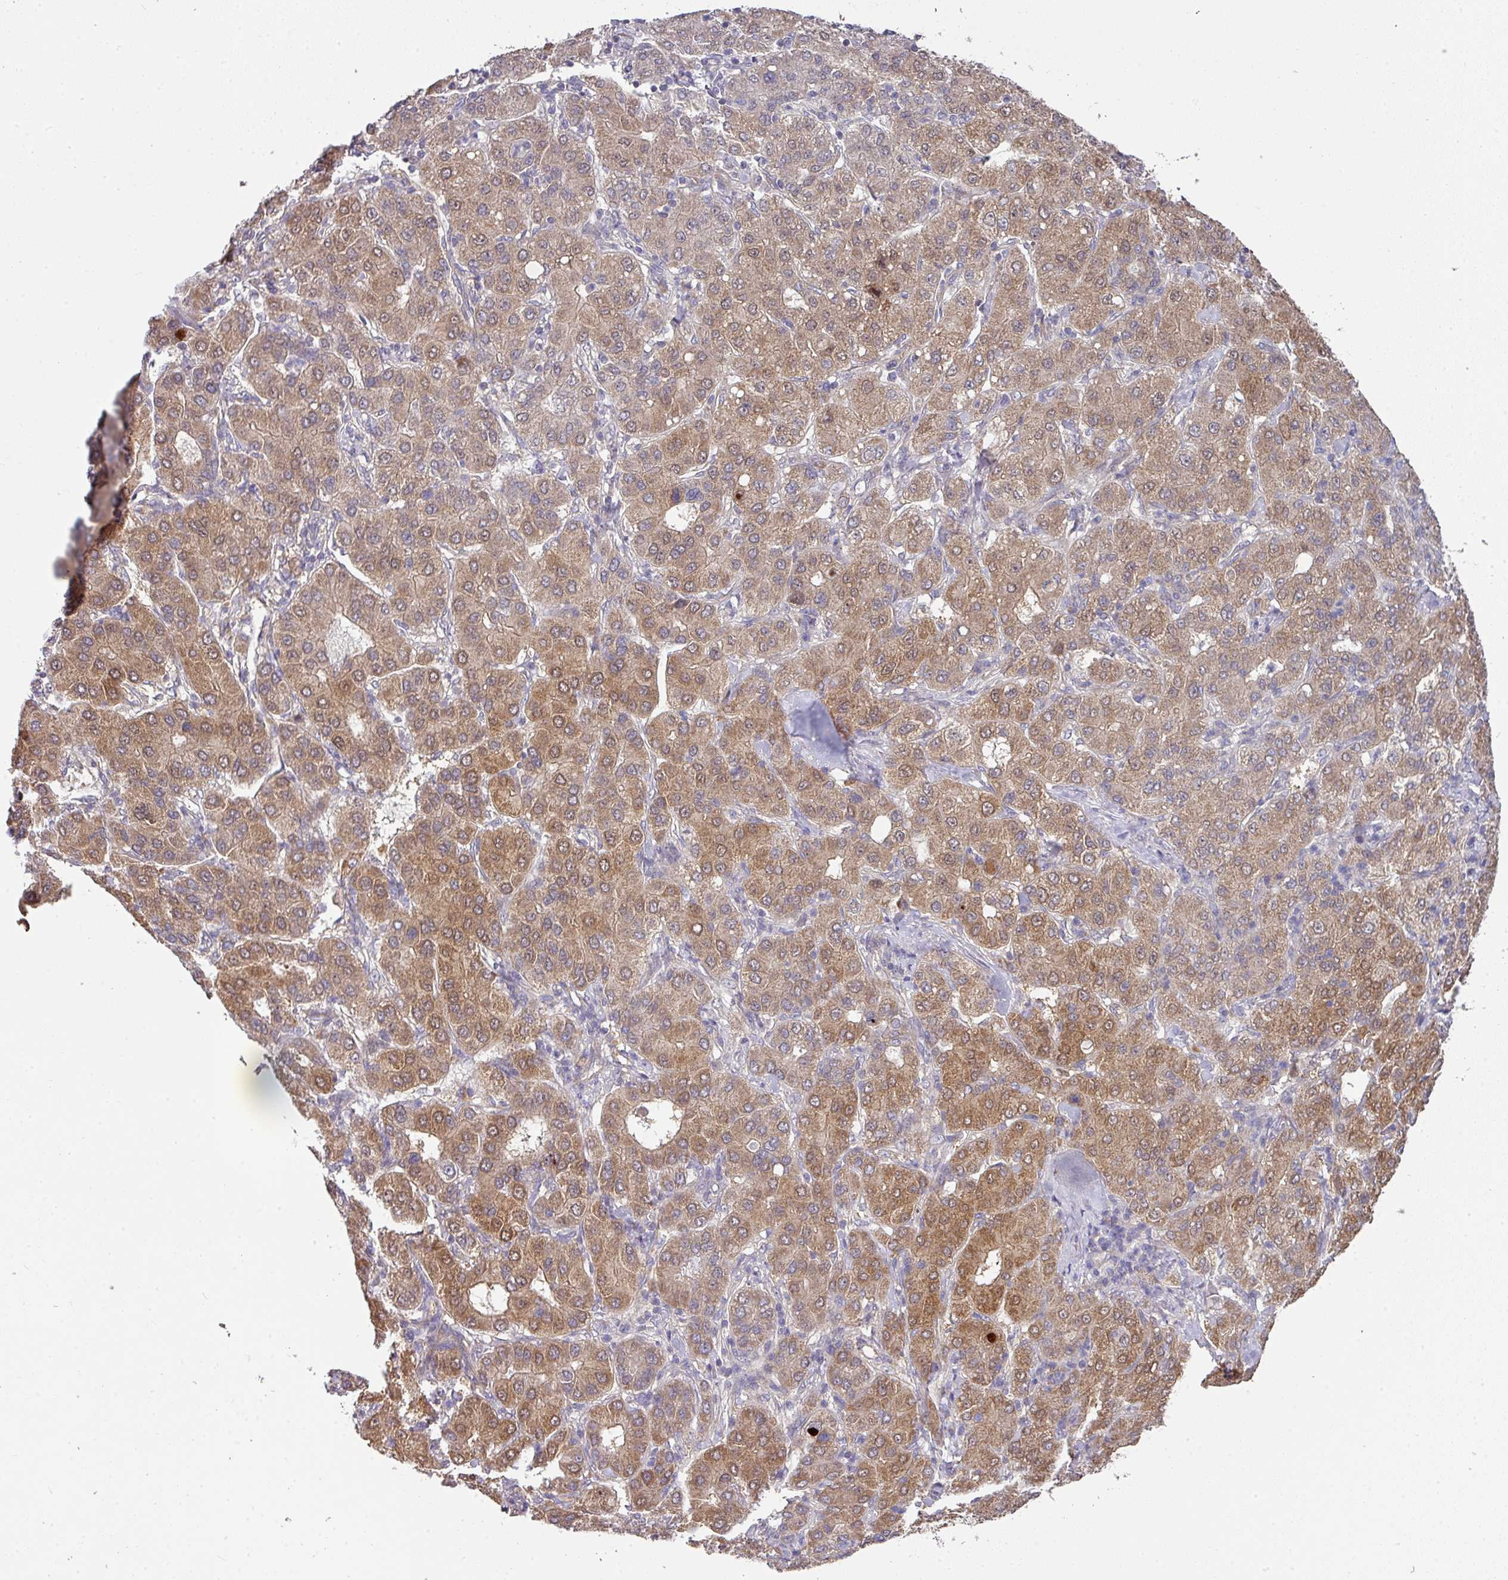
{"staining": {"intensity": "moderate", "quantity": ">75%", "location": "cytoplasmic/membranous"}, "tissue": "liver cancer", "cell_type": "Tumor cells", "image_type": "cancer", "snomed": [{"axis": "morphology", "description": "Carcinoma, Hepatocellular, NOS"}, {"axis": "topography", "description": "Liver"}], "caption": "The immunohistochemical stain highlights moderate cytoplasmic/membranous expression in tumor cells of liver cancer tissue.", "gene": "STK35", "patient": {"sex": "male", "age": 65}}